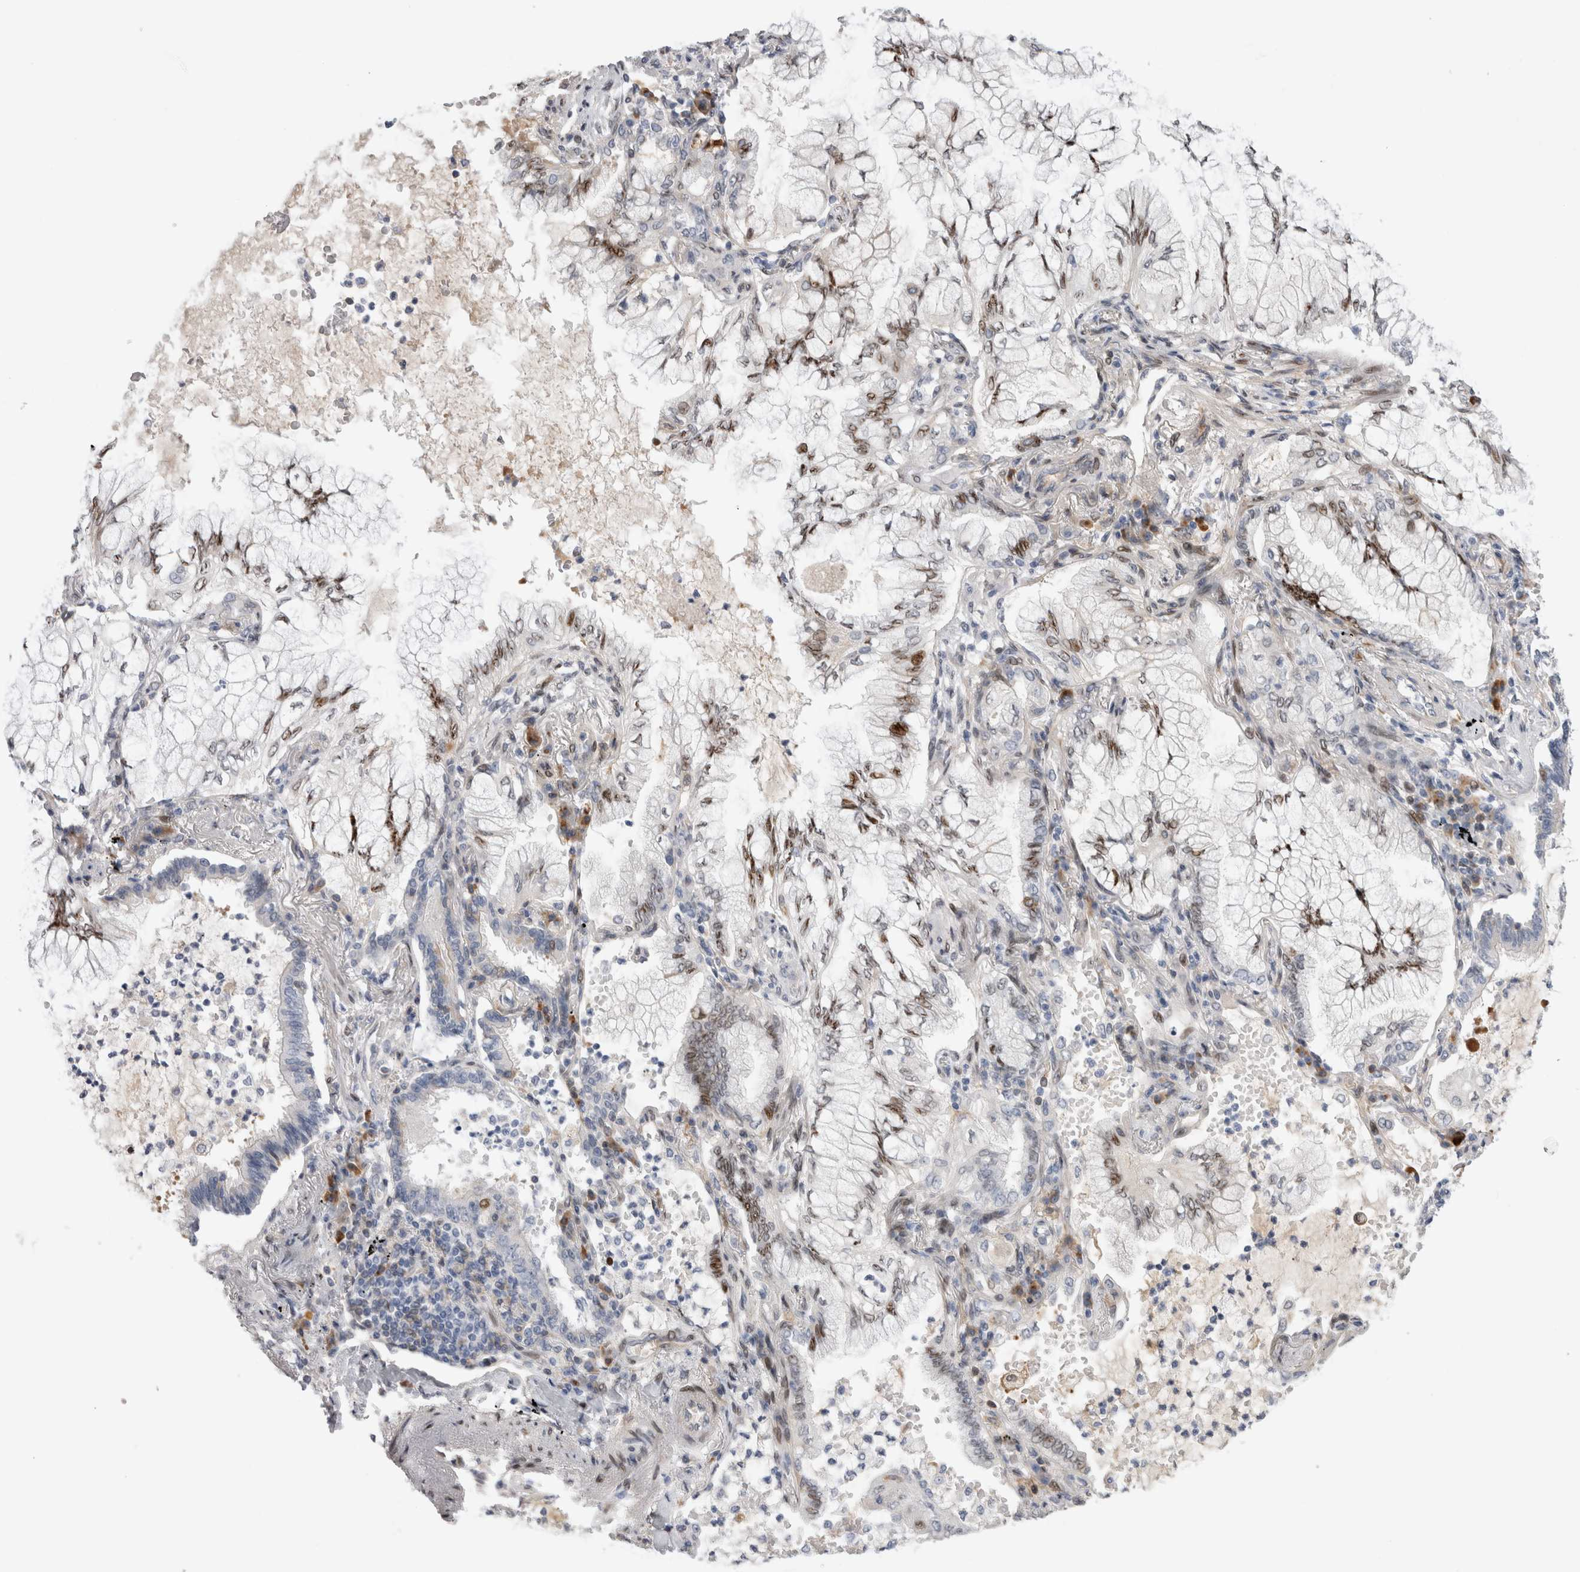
{"staining": {"intensity": "moderate", "quantity": "25%-75%", "location": "nuclear"}, "tissue": "lung cancer", "cell_type": "Tumor cells", "image_type": "cancer", "snomed": [{"axis": "morphology", "description": "Adenocarcinoma, NOS"}, {"axis": "topography", "description": "Lung"}], "caption": "This image demonstrates lung adenocarcinoma stained with immunohistochemistry (IHC) to label a protein in brown. The nuclear of tumor cells show moderate positivity for the protein. Nuclei are counter-stained blue.", "gene": "DMTN", "patient": {"sex": "female", "age": 70}}